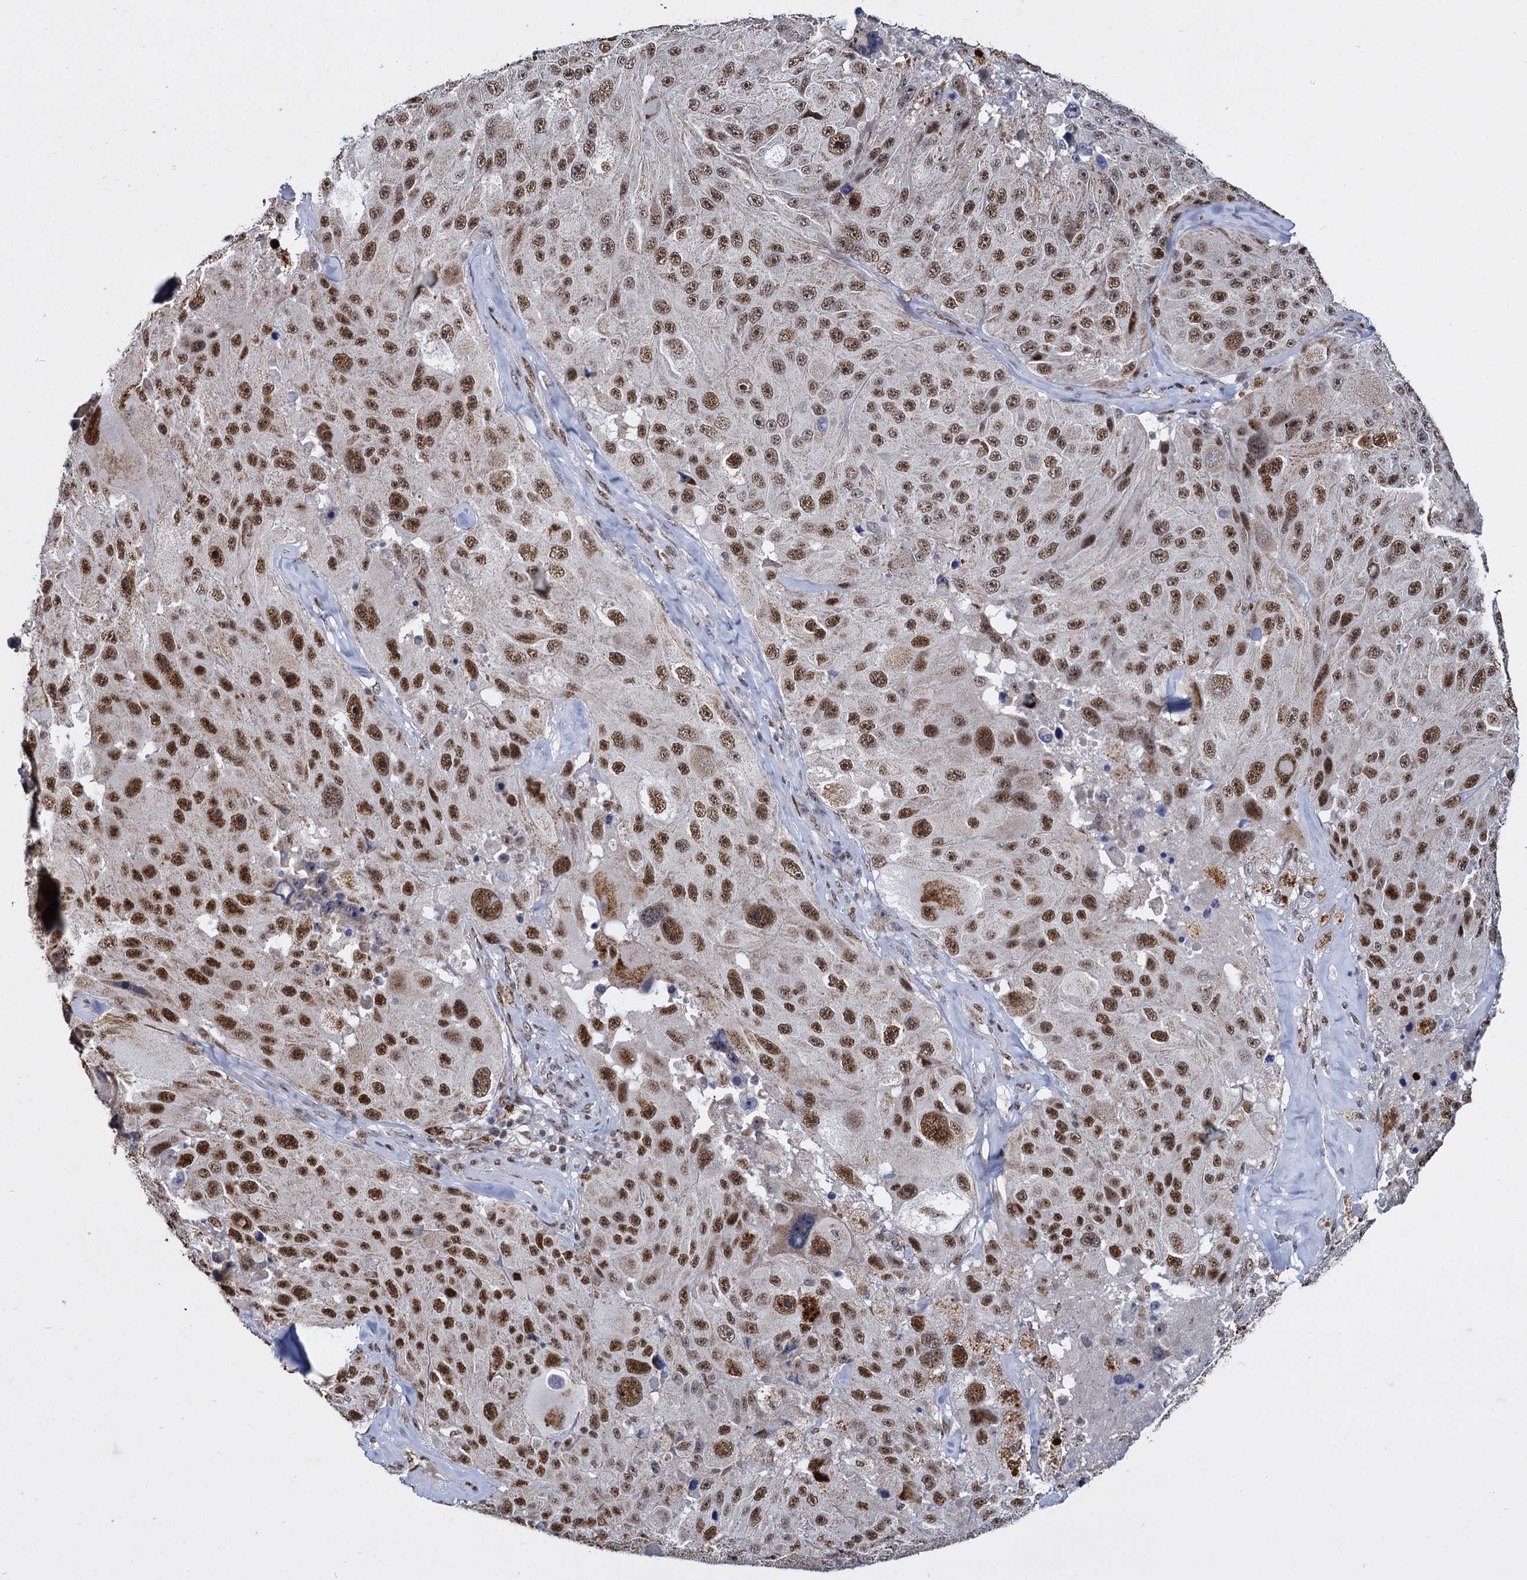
{"staining": {"intensity": "strong", "quantity": ">75%", "location": "nuclear"}, "tissue": "melanoma", "cell_type": "Tumor cells", "image_type": "cancer", "snomed": [{"axis": "morphology", "description": "Malignant melanoma, Metastatic site"}, {"axis": "topography", "description": "Lymph node"}], "caption": "Approximately >75% of tumor cells in human malignant melanoma (metastatic site) exhibit strong nuclear protein positivity as visualized by brown immunohistochemical staining.", "gene": "RPUSD4", "patient": {"sex": "male", "age": 62}}